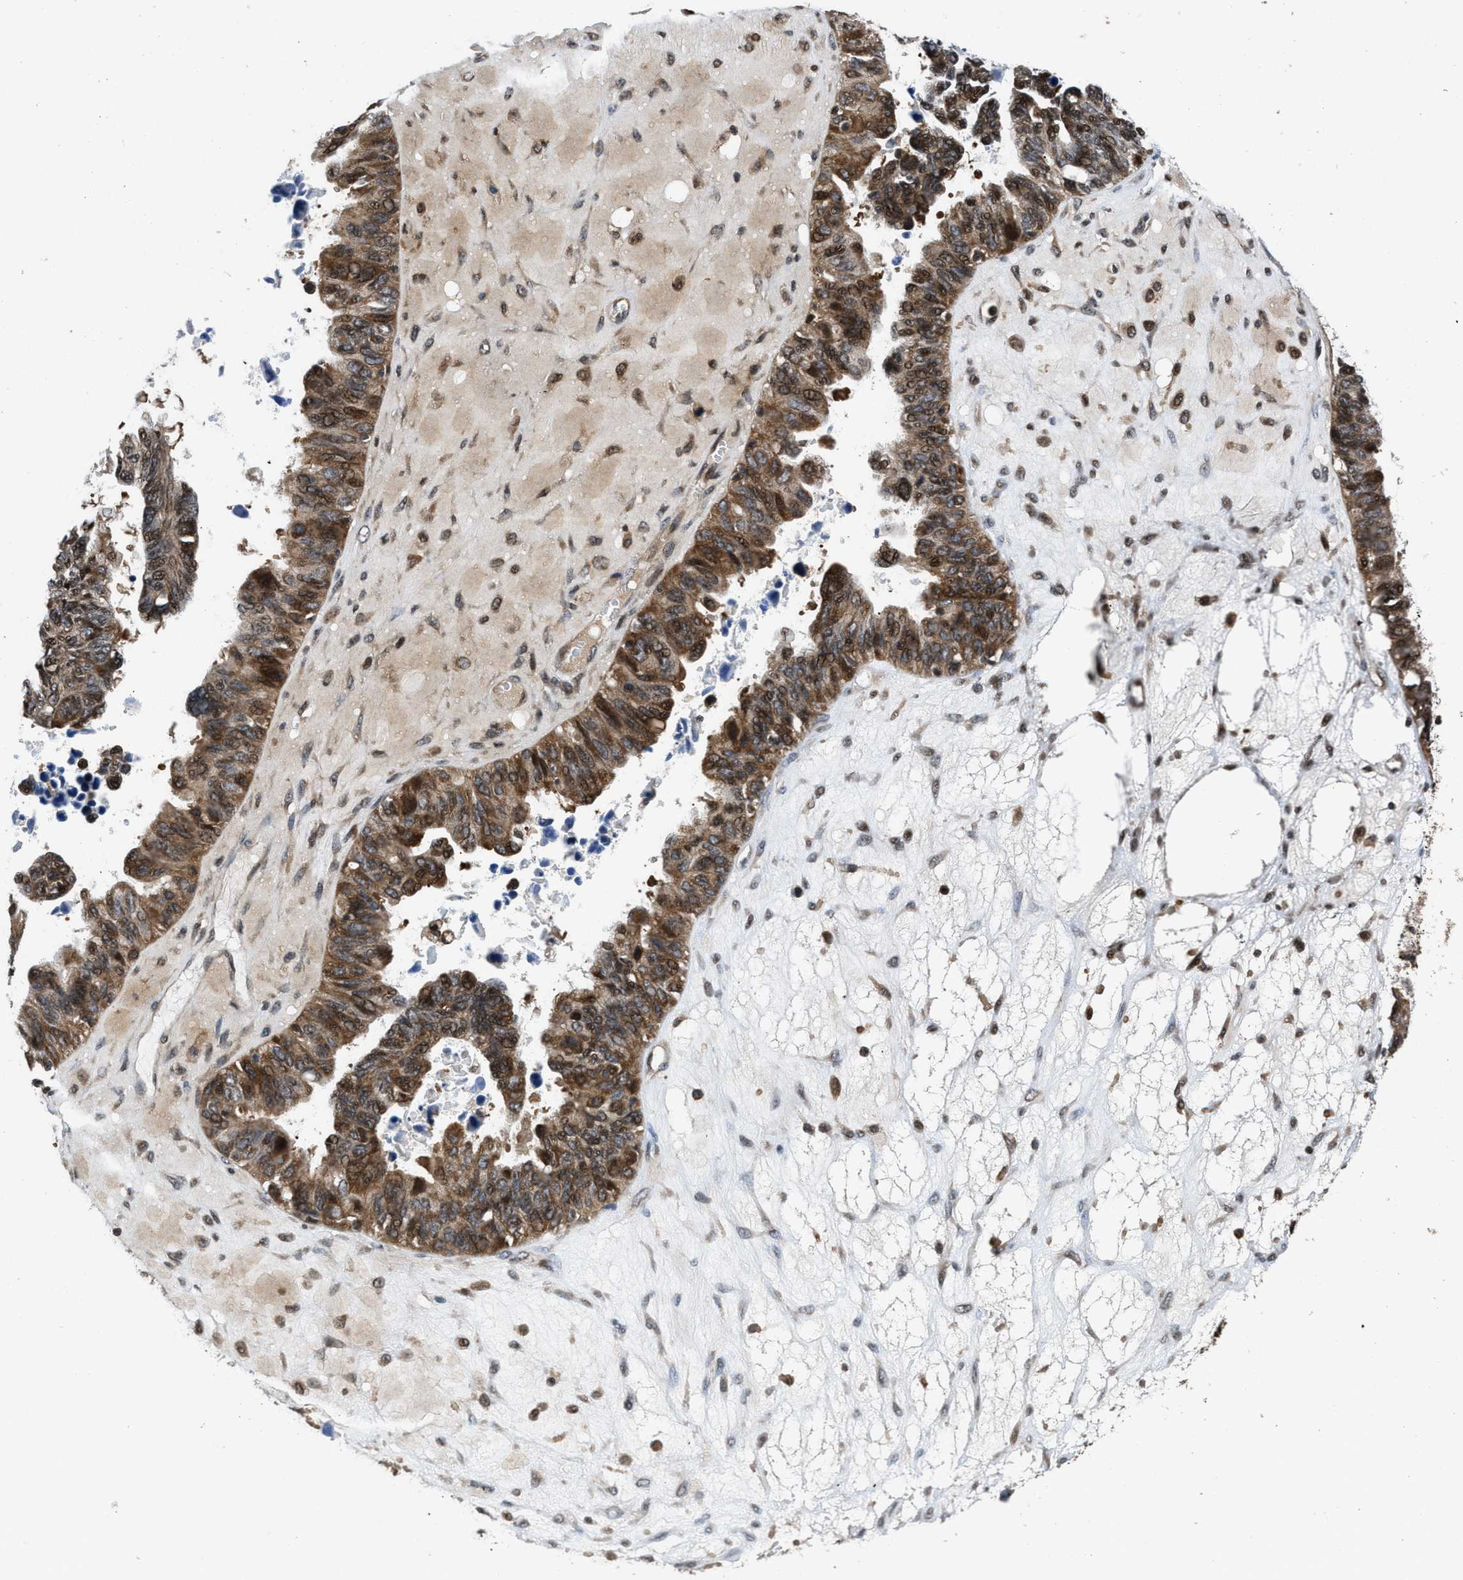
{"staining": {"intensity": "moderate", "quantity": ">75%", "location": "cytoplasmic/membranous,nuclear"}, "tissue": "ovarian cancer", "cell_type": "Tumor cells", "image_type": "cancer", "snomed": [{"axis": "morphology", "description": "Cystadenocarcinoma, serous, NOS"}, {"axis": "topography", "description": "Ovary"}], "caption": "Moderate cytoplasmic/membranous and nuclear expression is identified in approximately >75% of tumor cells in ovarian cancer.", "gene": "CTBS", "patient": {"sex": "female", "age": 79}}